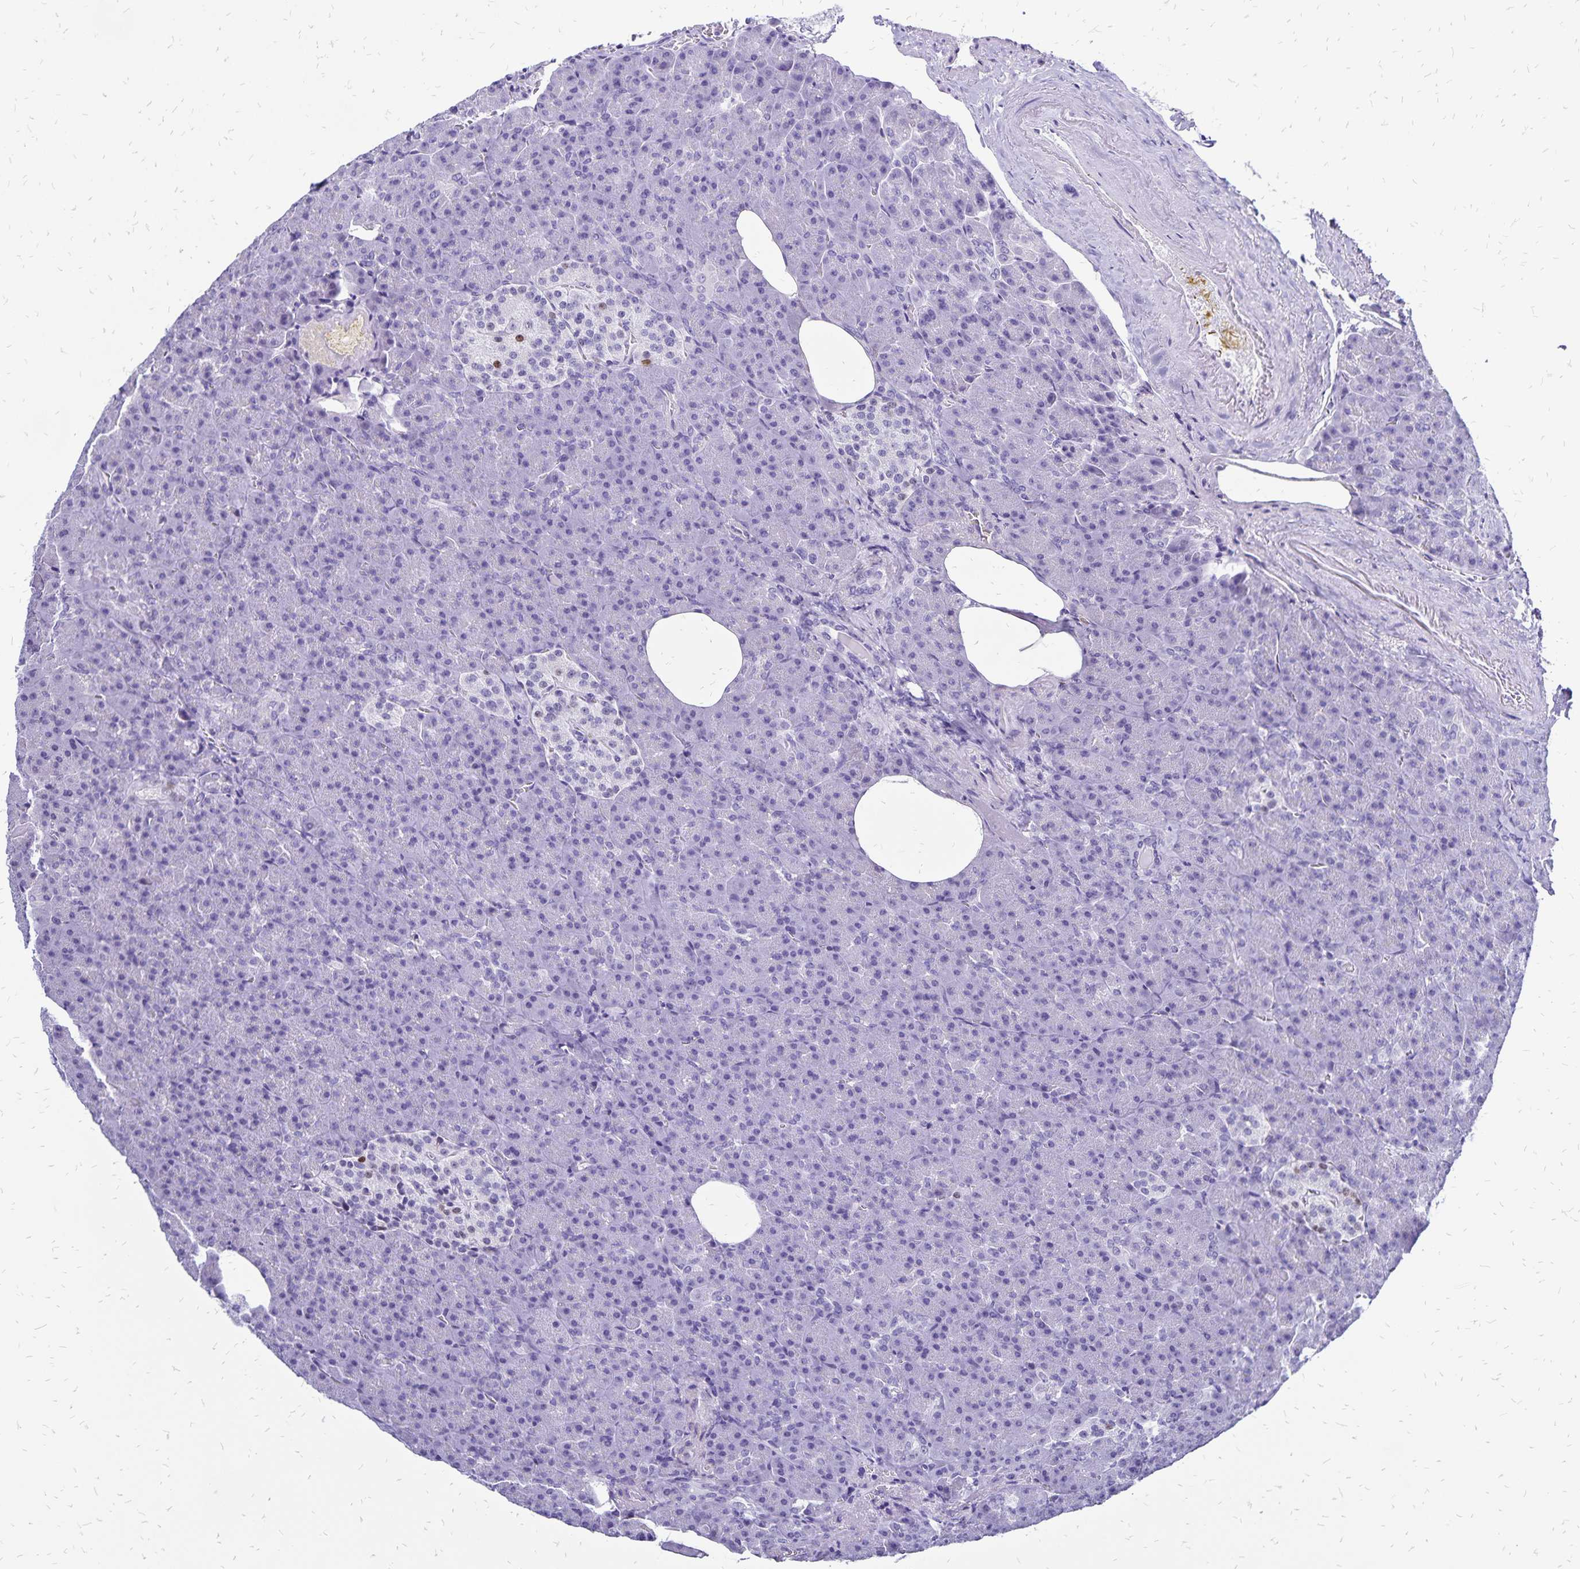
{"staining": {"intensity": "negative", "quantity": "none", "location": "none"}, "tissue": "pancreas", "cell_type": "Exocrine glandular cells", "image_type": "normal", "snomed": [{"axis": "morphology", "description": "Normal tissue, NOS"}, {"axis": "topography", "description": "Pancreas"}], "caption": "Normal pancreas was stained to show a protein in brown. There is no significant expression in exocrine glandular cells. (Brightfield microscopy of DAB immunohistochemistry at high magnification).", "gene": "HMGB3", "patient": {"sex": "female", "age": 74}}